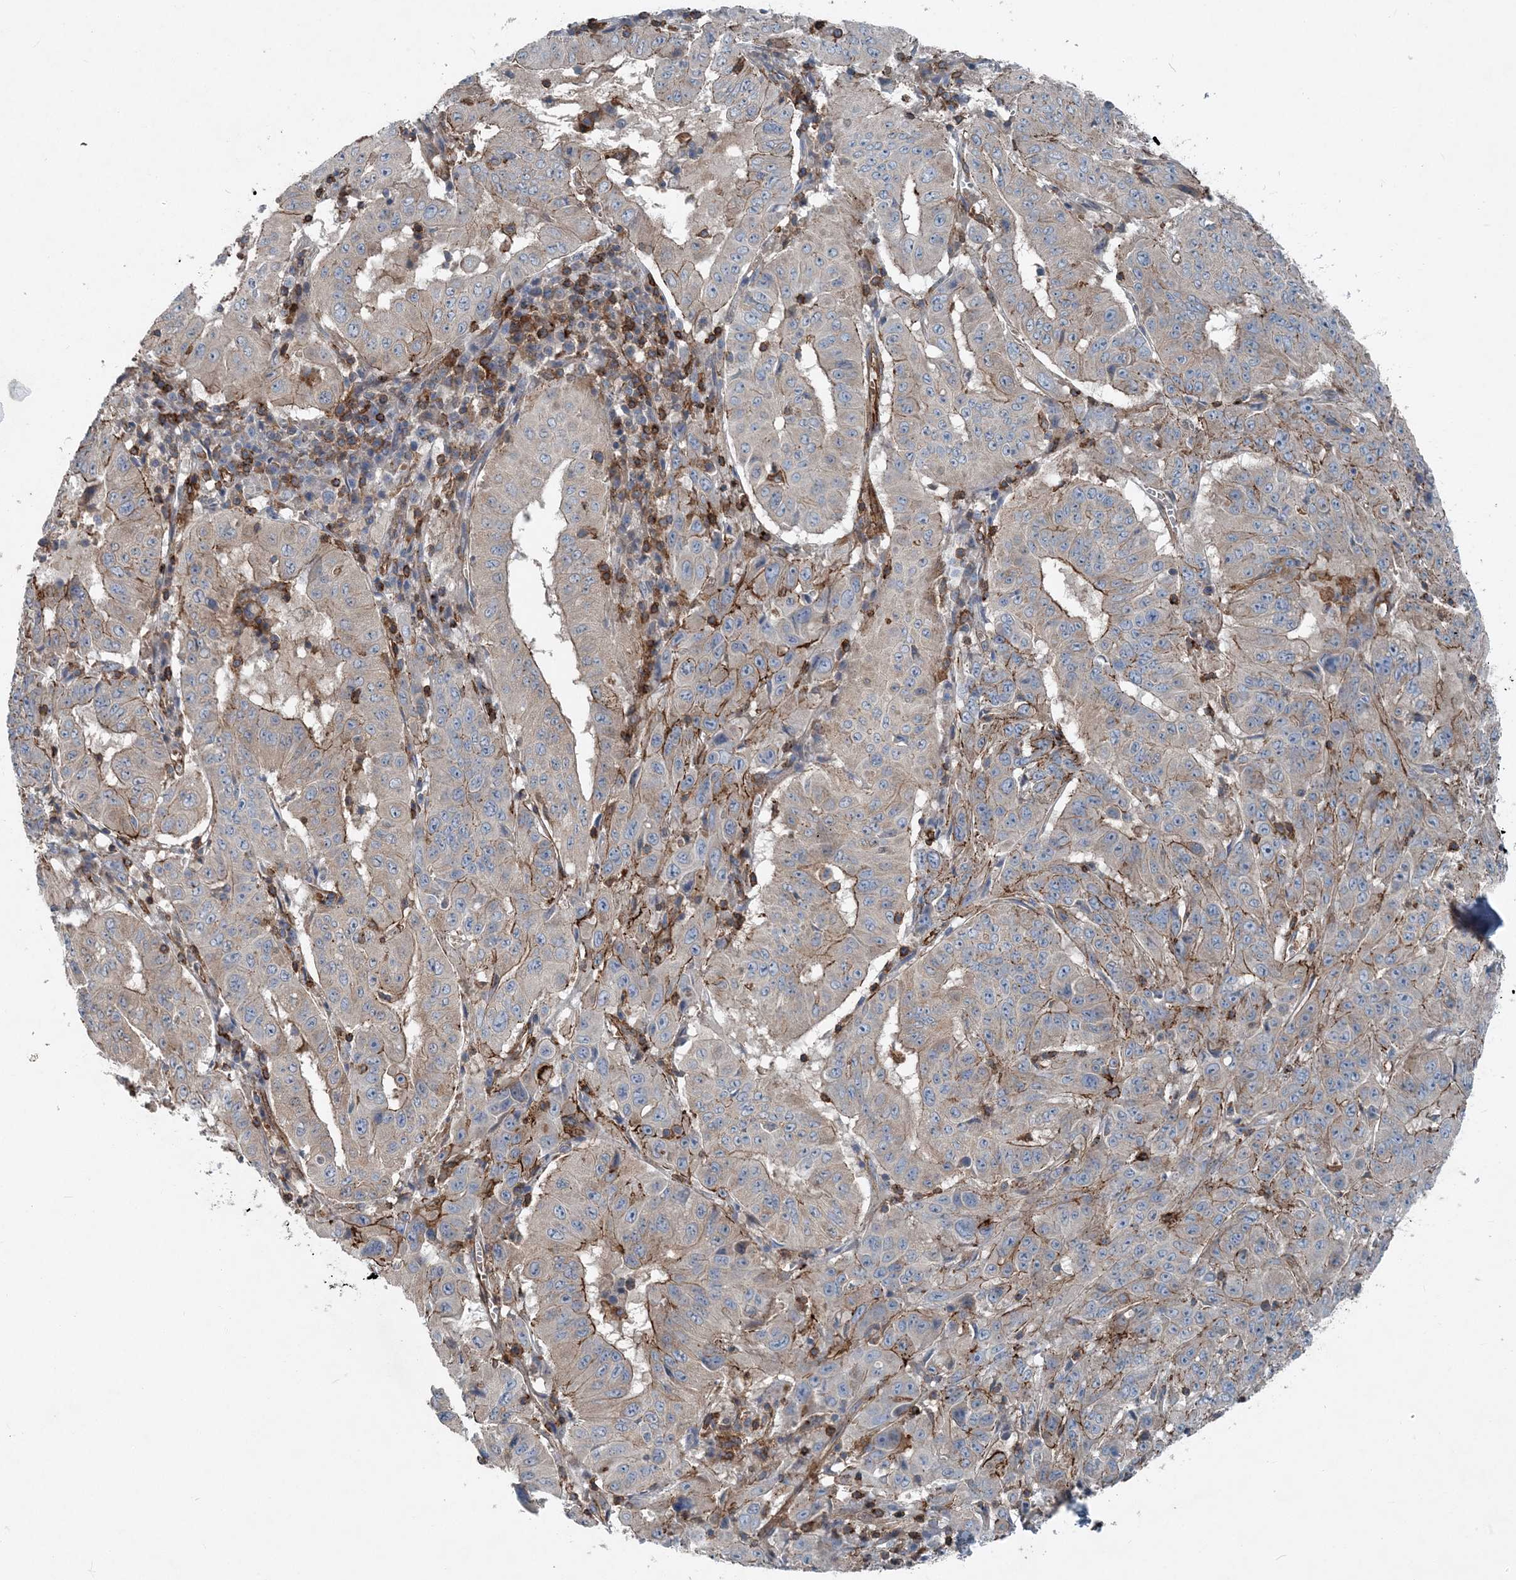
{"staining": {"intensity": "moderate", "quantity": "<25%", "location": "cytoplasmic/membranous"}, "tissue": "pancreatic cancer", "cell_type": "Tumor cells", "image_type": "cancer", "snomed": [{"axis": "morphology", "description": "Adenocarcinoma, NOS"}, {"axis": "topography", "description": "Pancreas"}], "caption": "The histopathology image exhibits staining of pancreatic cancer (adenocarcinoma), revealing moderate cytoplasmic/membranous protein expression (brown color) within tumor cells. The protein is stained brown, and the nuclei are stained in blue (DAB IHC with brightfield microscopy, high magnification).", "gene": "DGUOK", "patient": {"sex": "male", "age": 63}}